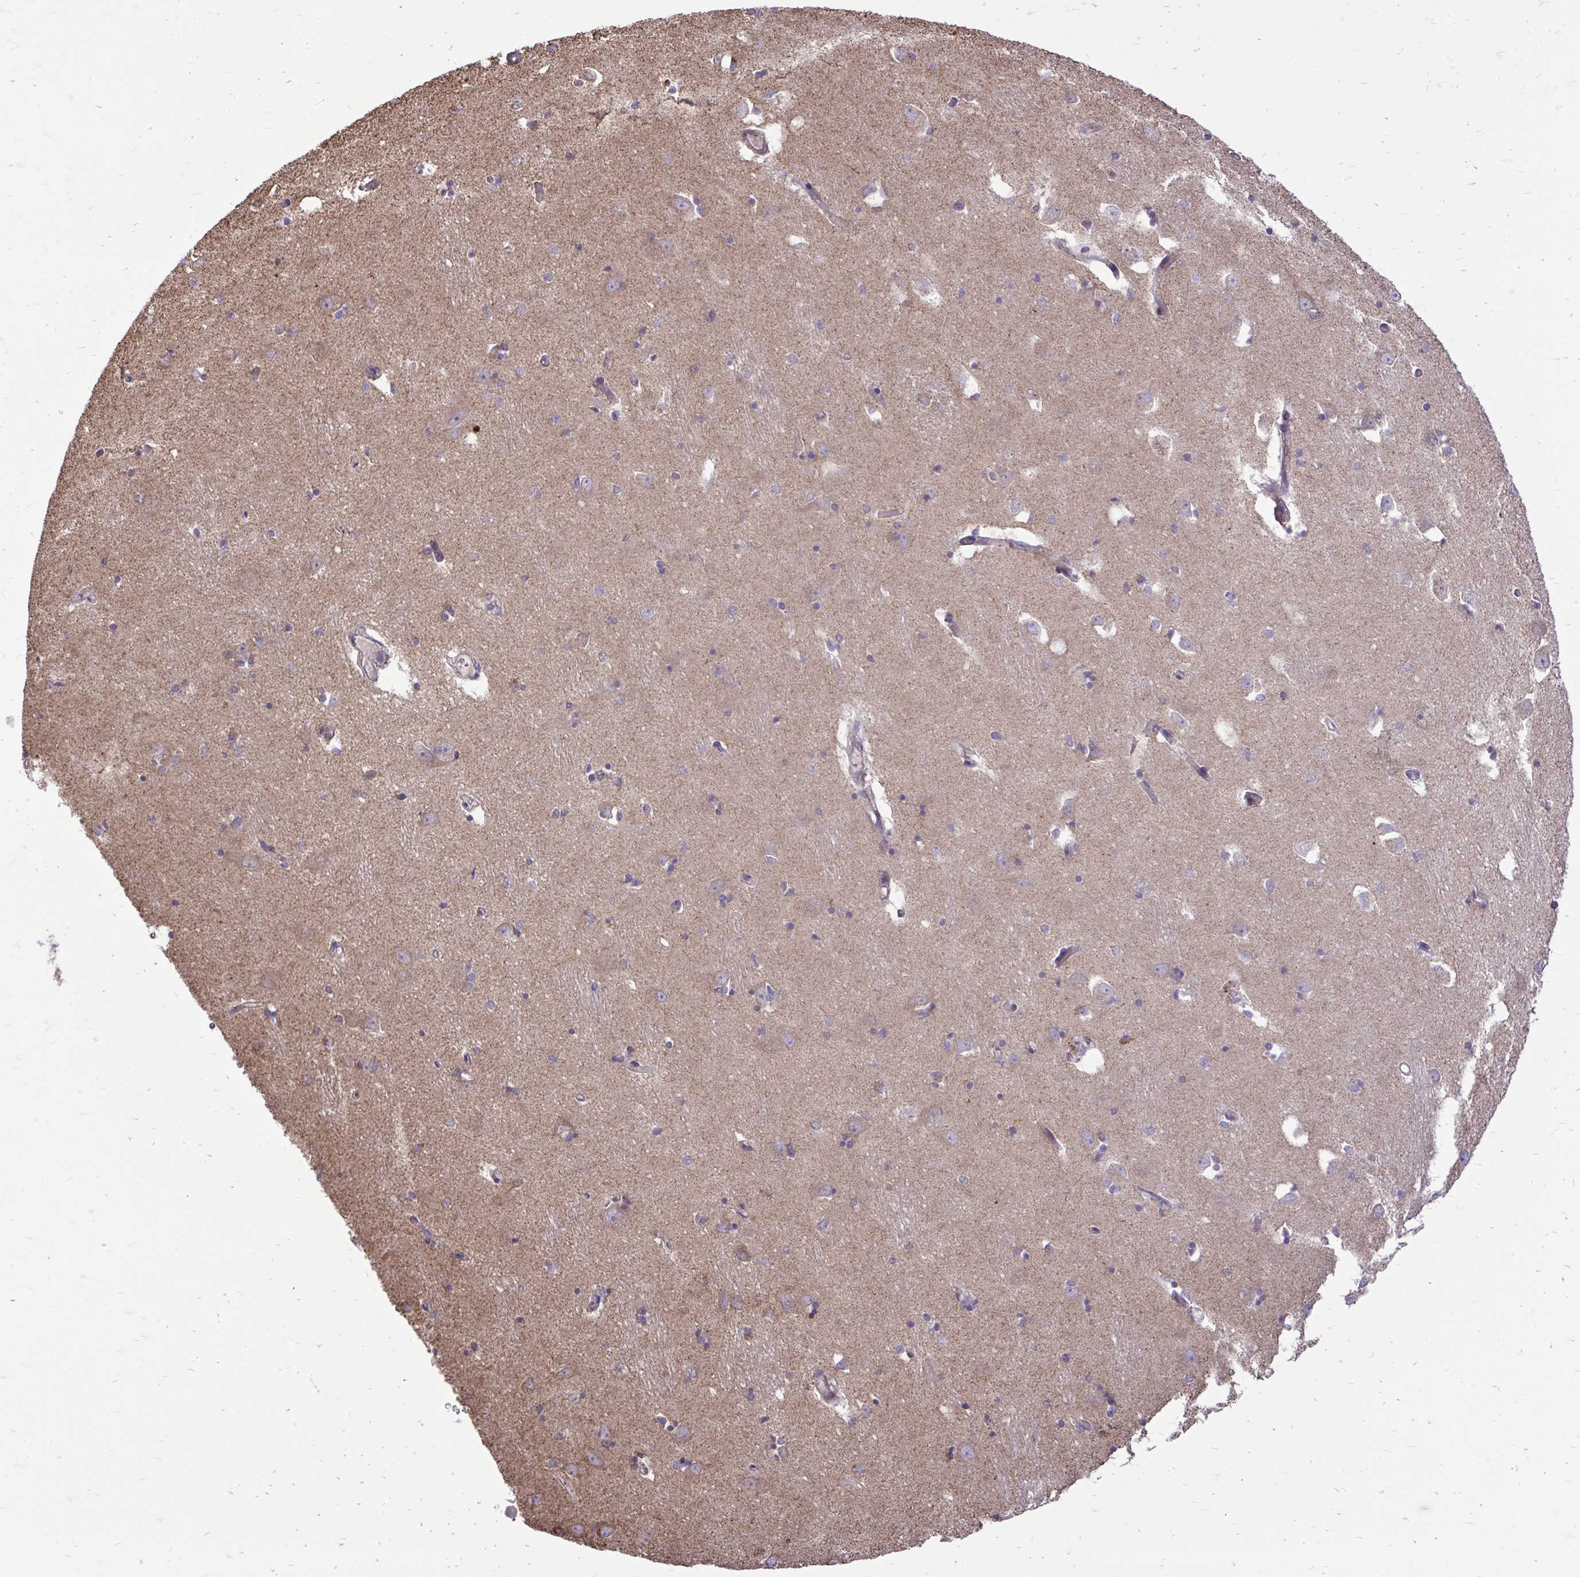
{"staining": {"intensity": "negative", "quantity": "none", "location": "none"}, "tissue": "caudate", "cell_type": "Glial cells", "image_type": "normal", "snomed": [{"axis": "morphology", "description": "Normal tissue, NOS"}, {"axis": "topography", "description": "Lateral ventricle wall"}, {"axis": "topography", "description": "Hippocampus"}], "caption": "This is a photomicrograph of IHC staining of benign caudate, which shows no staining in glial cells.", "gene": "UBE2C", "patient": {"sex": "female", "age": 63}}